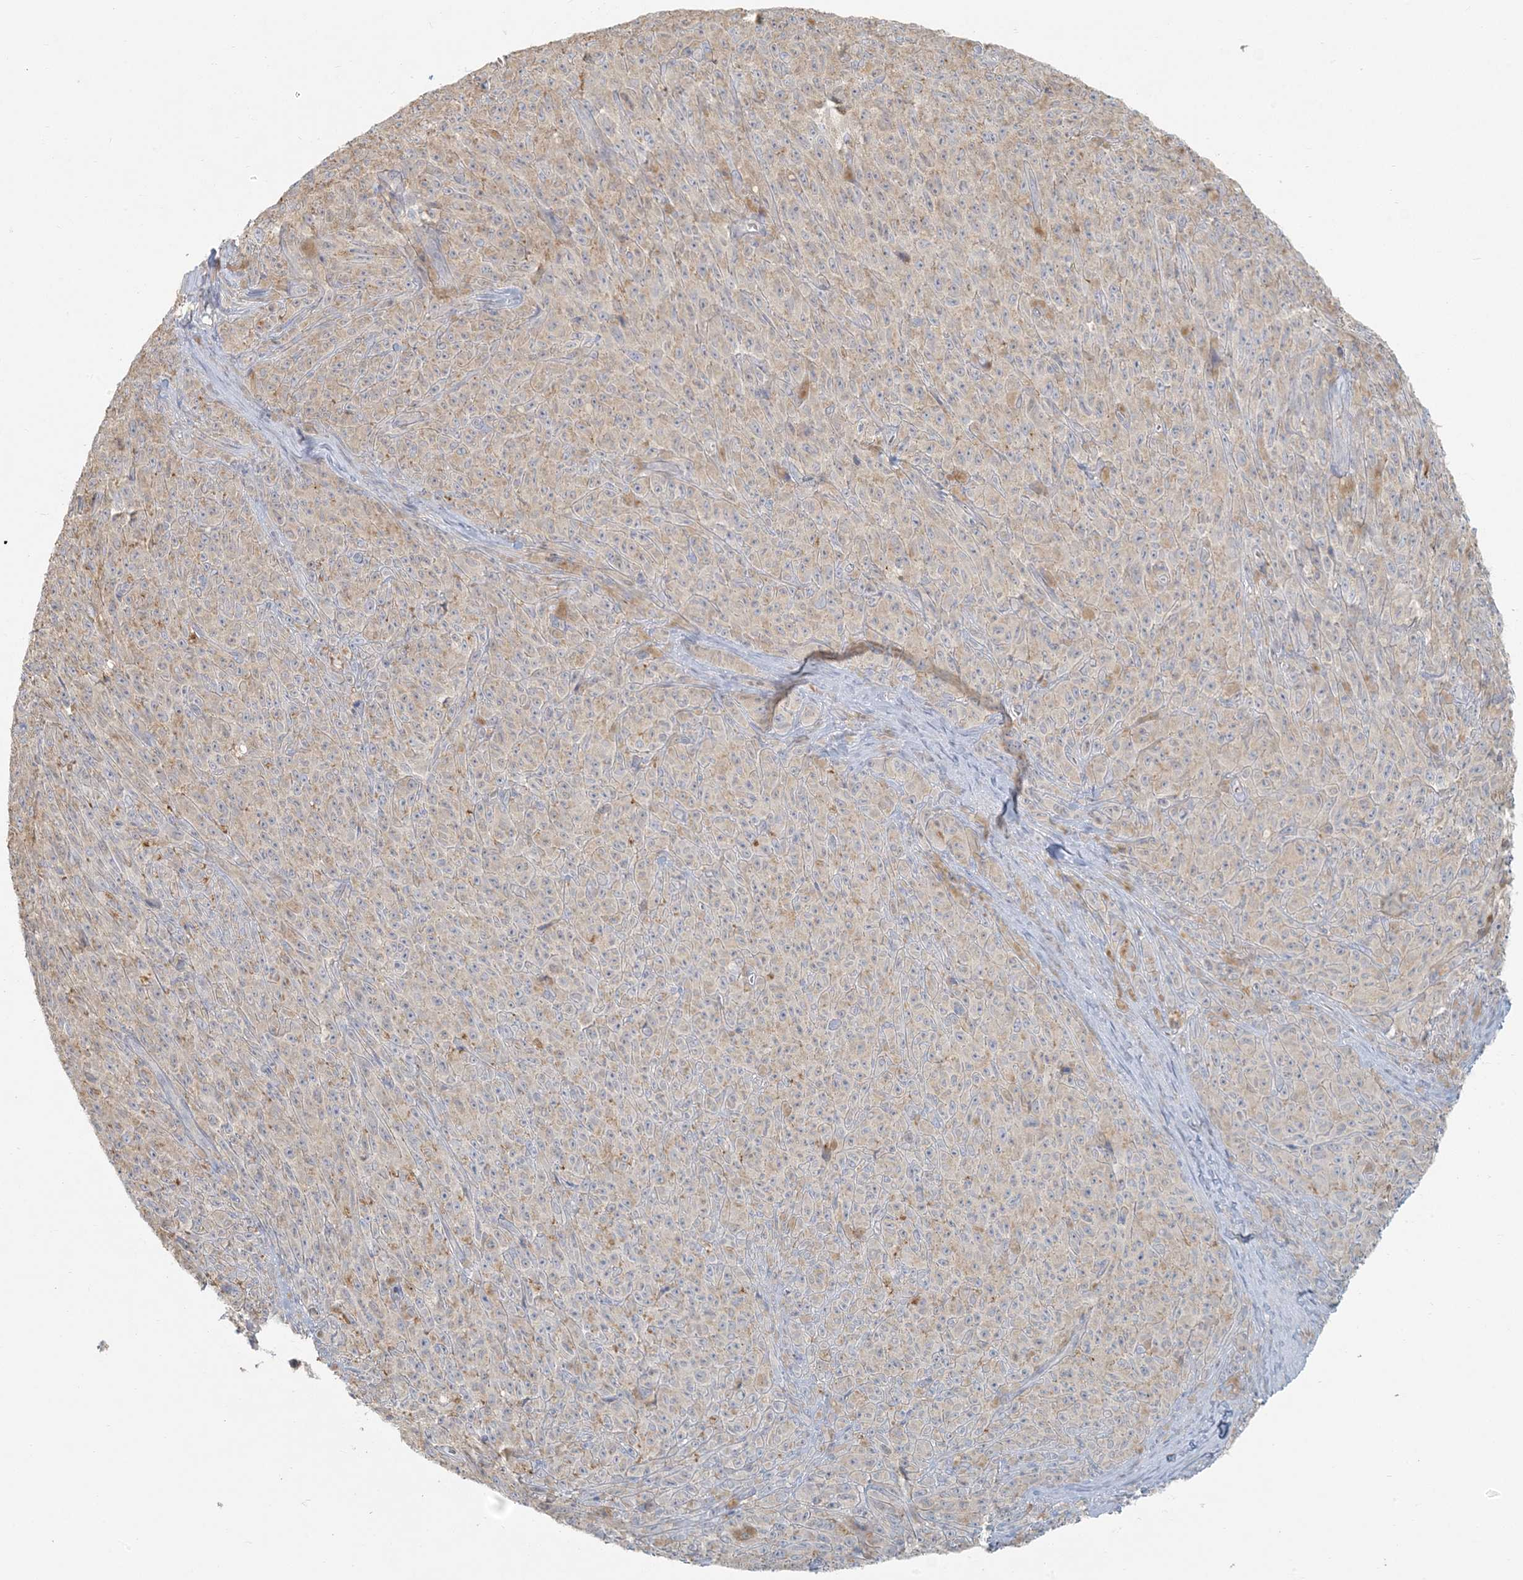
{"staining": {"intensity": "weak", "quantity": "<25%", "location": "cytoplasmic/membranous"}, "tissue": "melanoma", "cell_type": "Tumor cells", "image_type": "cancer", "snomed": [{"axis": "morphology", "description": "Malignant melanoma, NOS"}, {"axis": "topography", "description": "Skin"}], "caption": "Immunohistochemistry (IHC) photomicrograph of neoplastic tissue: human malignant melanoma stained with DAB (3,3'-diaminobenzidine) shows no significant protein positivity in tumor cells. (DAB (3,3'-diaminobenzidine) IHC, high magnification).", "gene": "HACL1", "patient": {"sex": "female", "age": 82}}